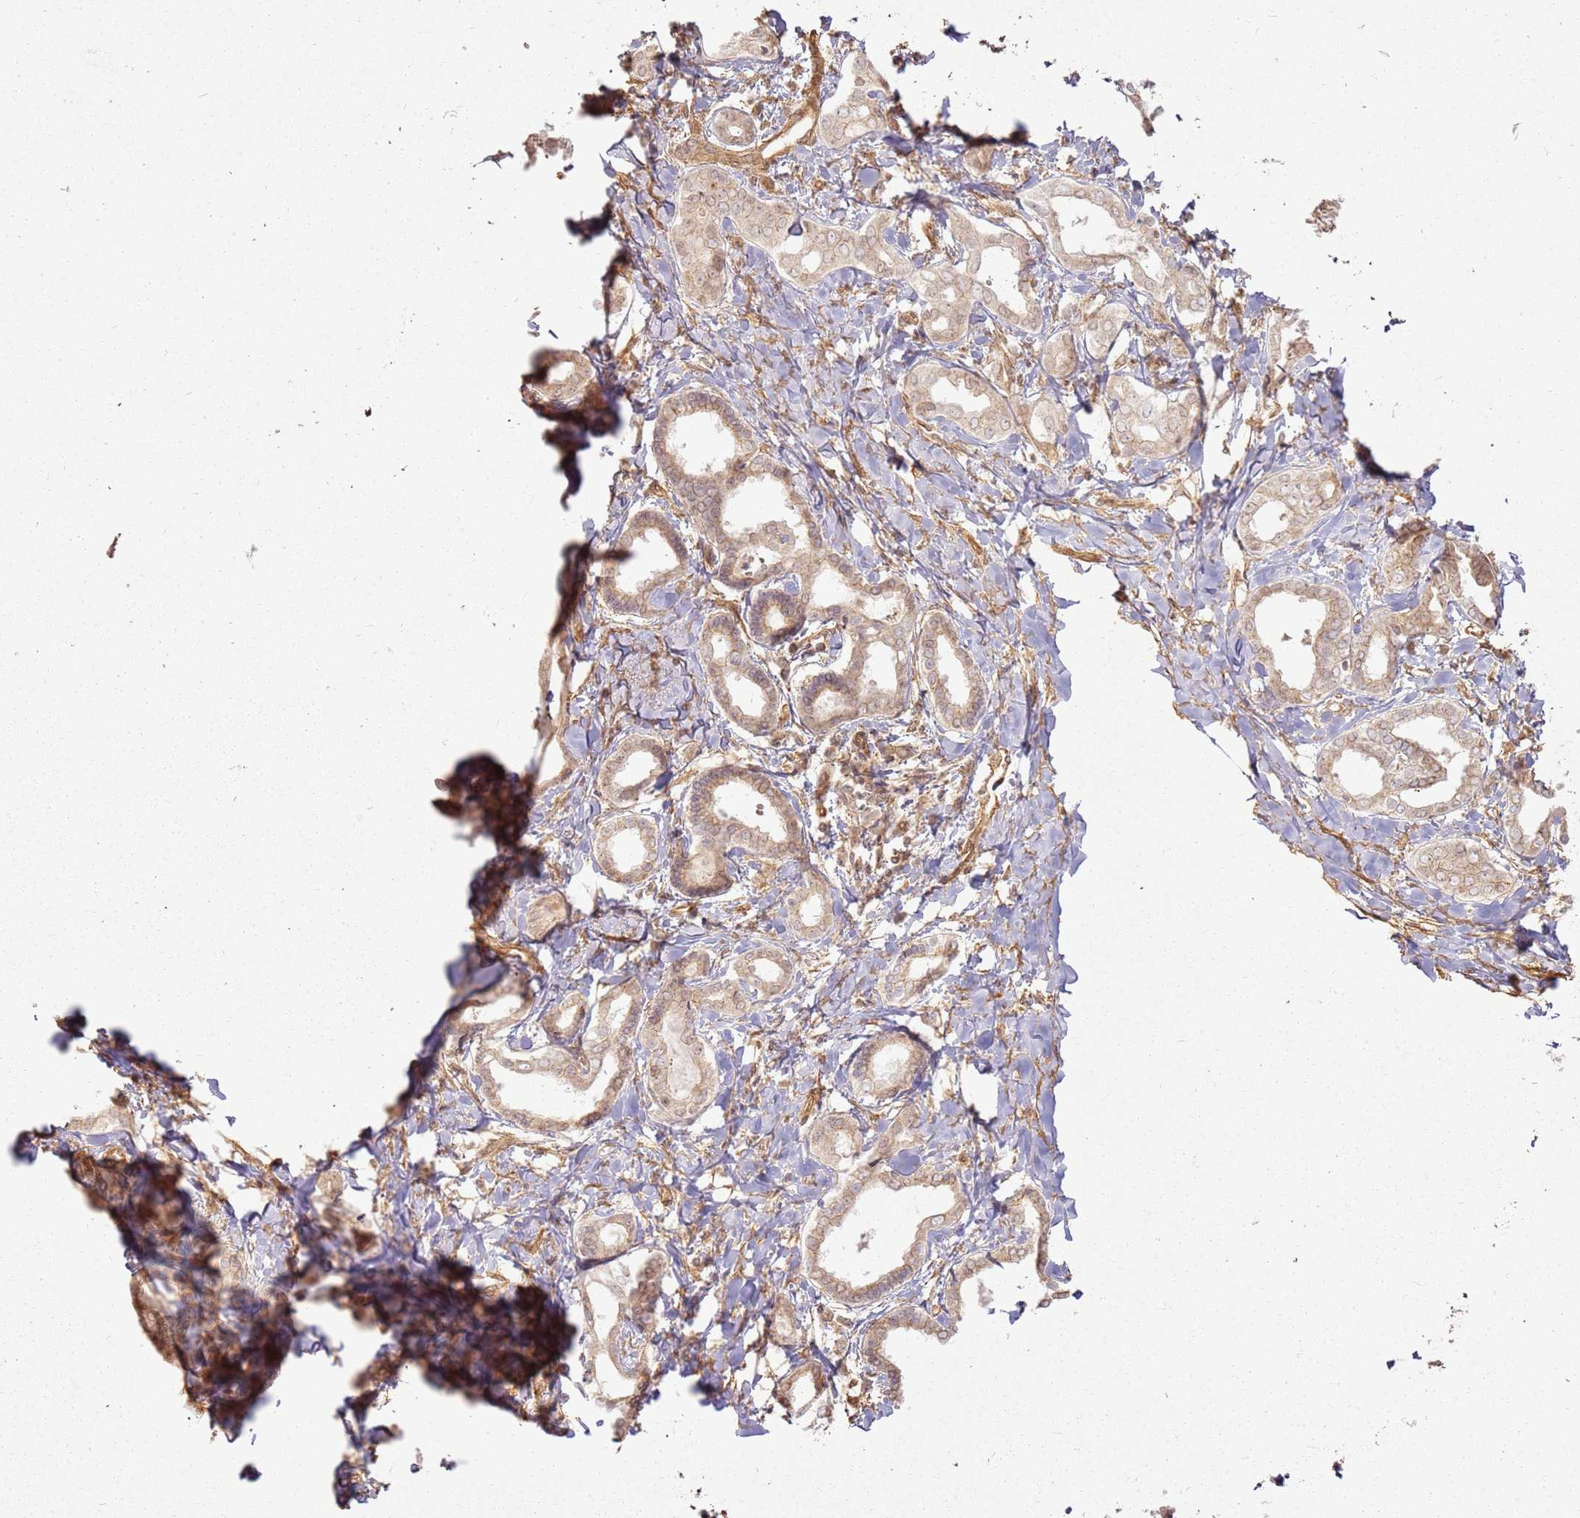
{"staining": {"intensity": "moderate", "quantity": ">75%", "location": "cytoplasmic/membranous,nuclear"}, "tissue": "liver cancer", "cell_type": "Tumor cells", "image_type": "cancer", "snomed": [{"axis": "morphology", "description": "Cholangiocarcinoma"}, {"axis": "topography", "description": "Liver"}], "caption": "IHC (DAB (3,3'-diaminobenzidine)) staining of liver cancer (cholangiocarcinoma) shows moderate cytoplasmic/membranous and nuclear protein expression in about >75% of tumor cells.", "gene": "ZNF776", "patient": {"sex": "female", "age": 77}}